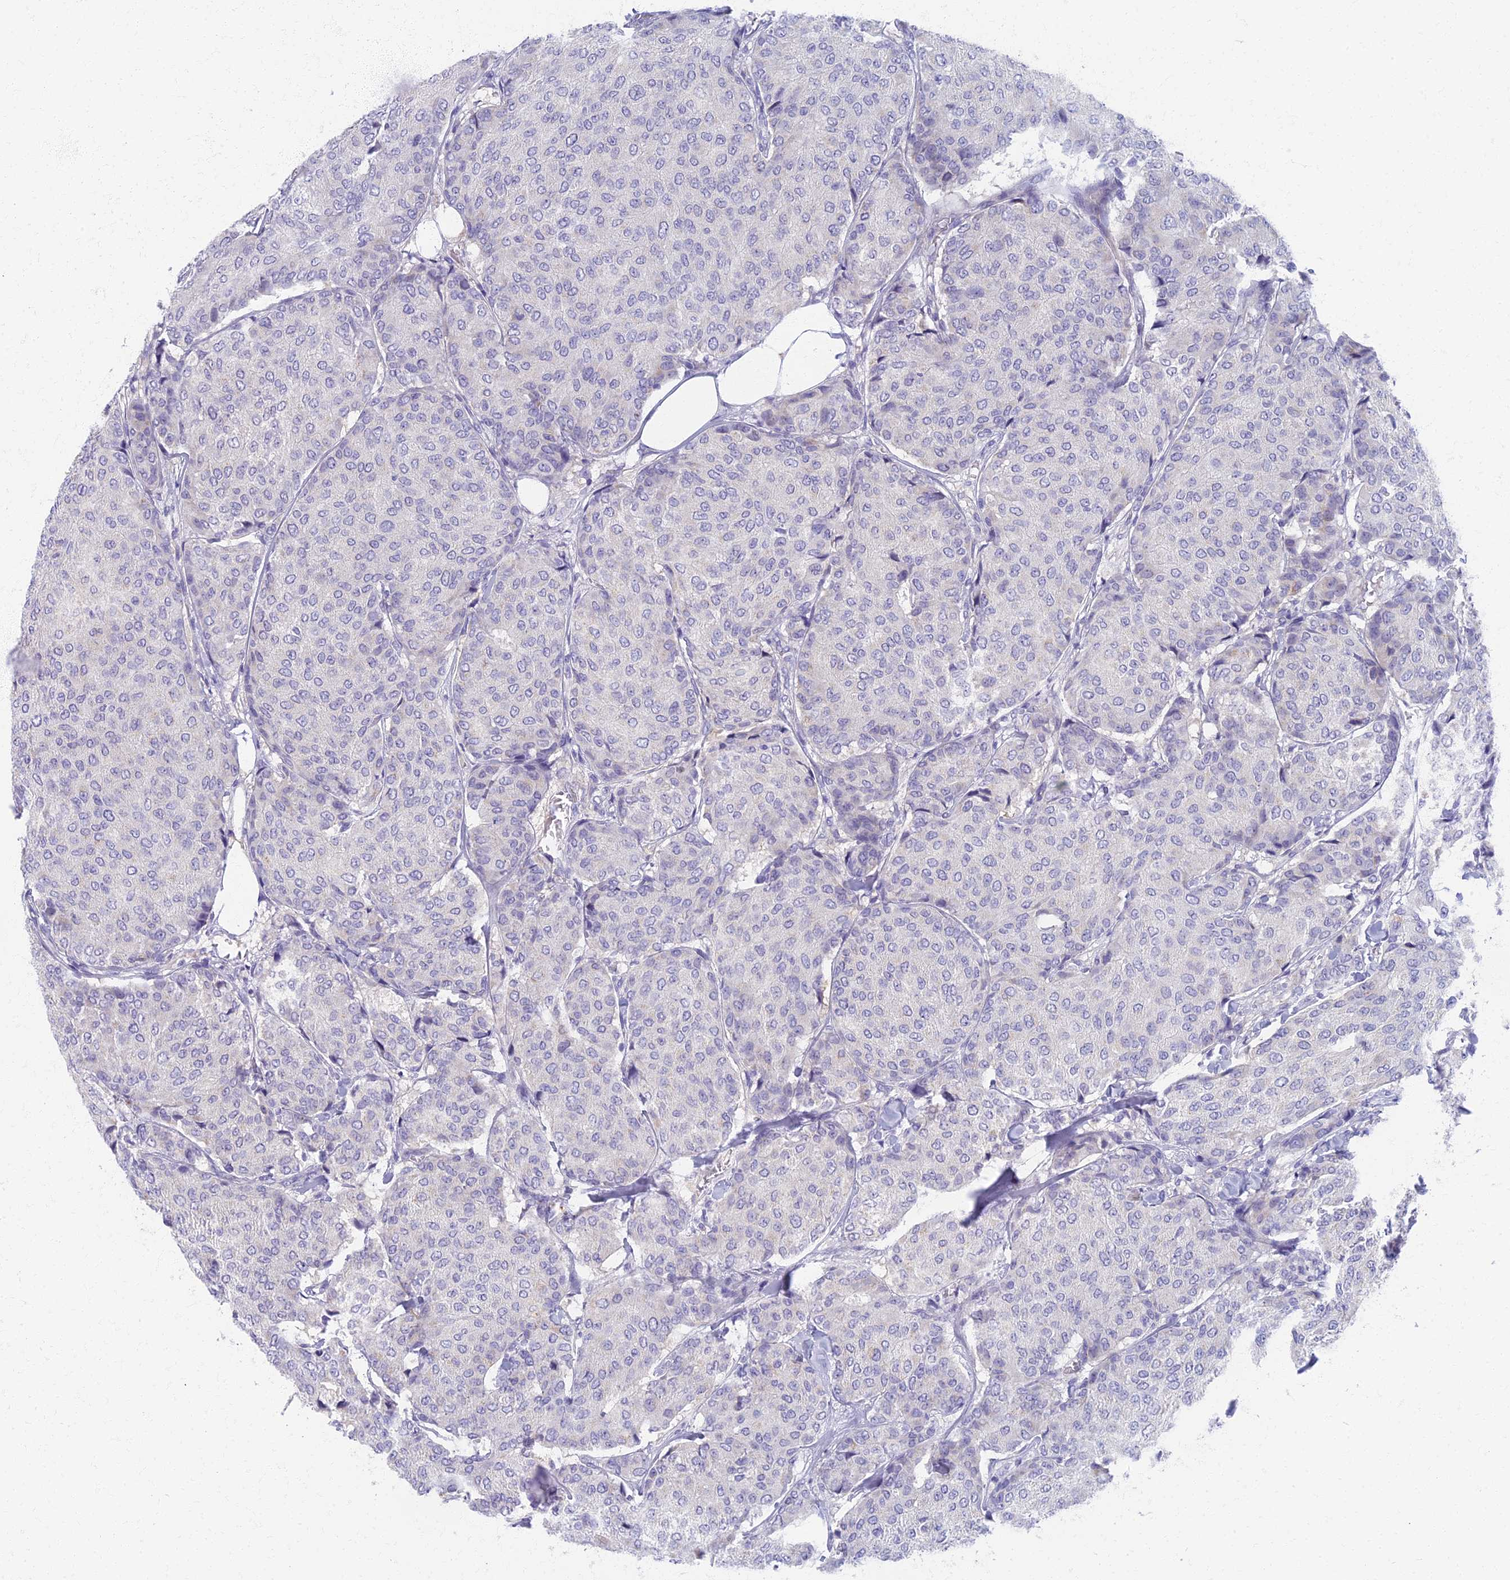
{"staining": {"intensity": "negative", "quantity": "none", "location": "none"}, "tissue": "breast cancer", "cell_type": "Tumor cells", "image_type": "cancer", "snomed": [{"axis": "morphology", "description": "Duct carcinoma"}, {"axis": "topography", "description": "Breast"}], "caption": "IHC histopathology image of neoplastic tissue: breast intraductal carcinoma stained with DAB (3,3'-diaminobenzidine) exhibits no significant protein staining in tumor cells.", "gene": "AP4E1", "patient": {"sex": "female", "age": 75}}